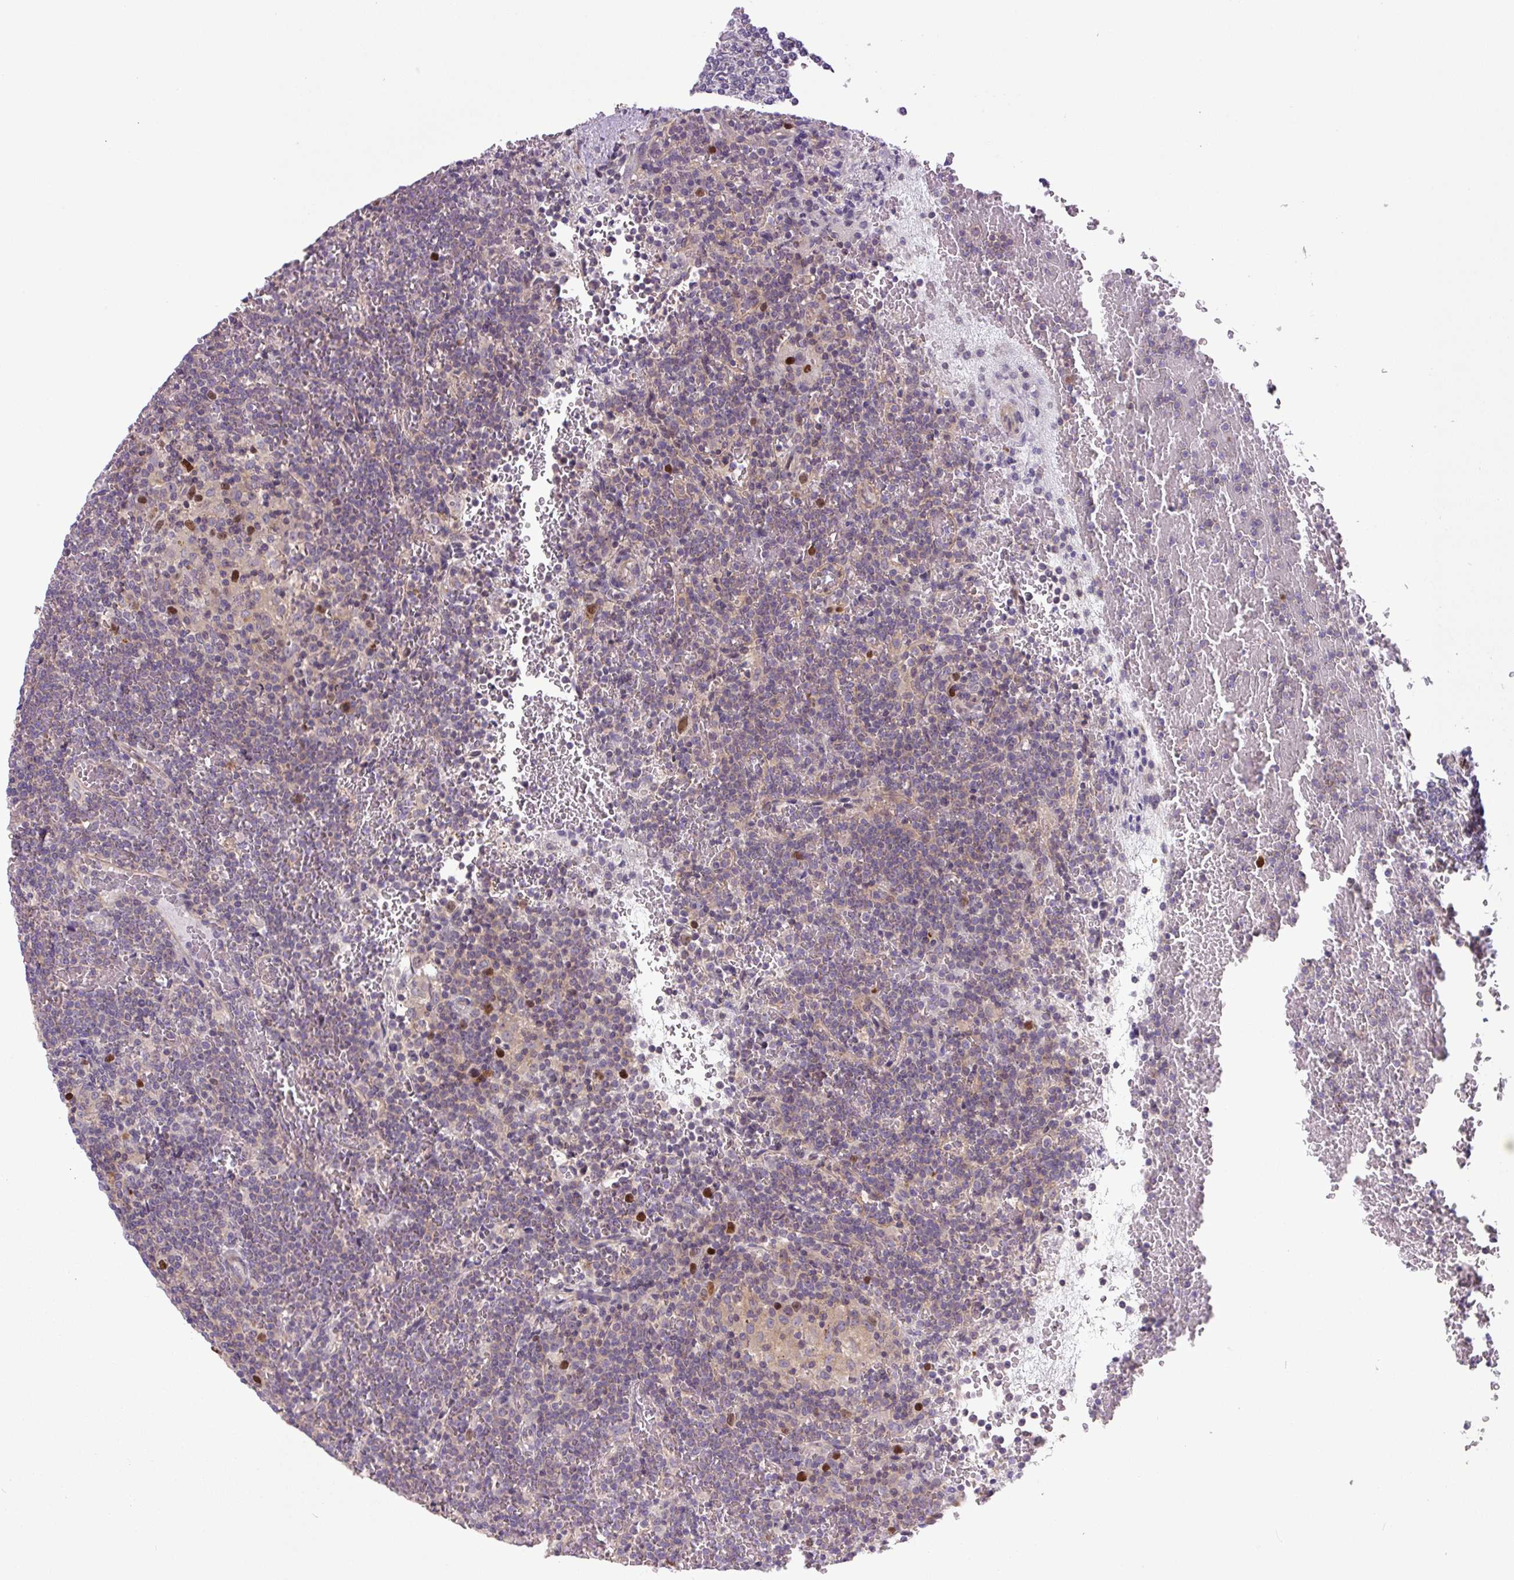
{"staining": {"intensity": "strong", "quantity": "<25%", "location": "nuclear"}, "tissue": "lymphoma", "cell_type": "Tumor cells", "image_type": "cancer", "snomed": [{"axis": "morphology", "description": "Malignant lymphoma, non-Hodgkin's type, Low grade"}, {"axis": "topography", "description": "Spleen"}], "caption": "Lymphoma stained with DAB IHC exhibits medium levels of strong nuclear positivity in about <25% of tumor cells.", "gene": "KIFC1", "patient": {"sex": "female", "age": 19}}